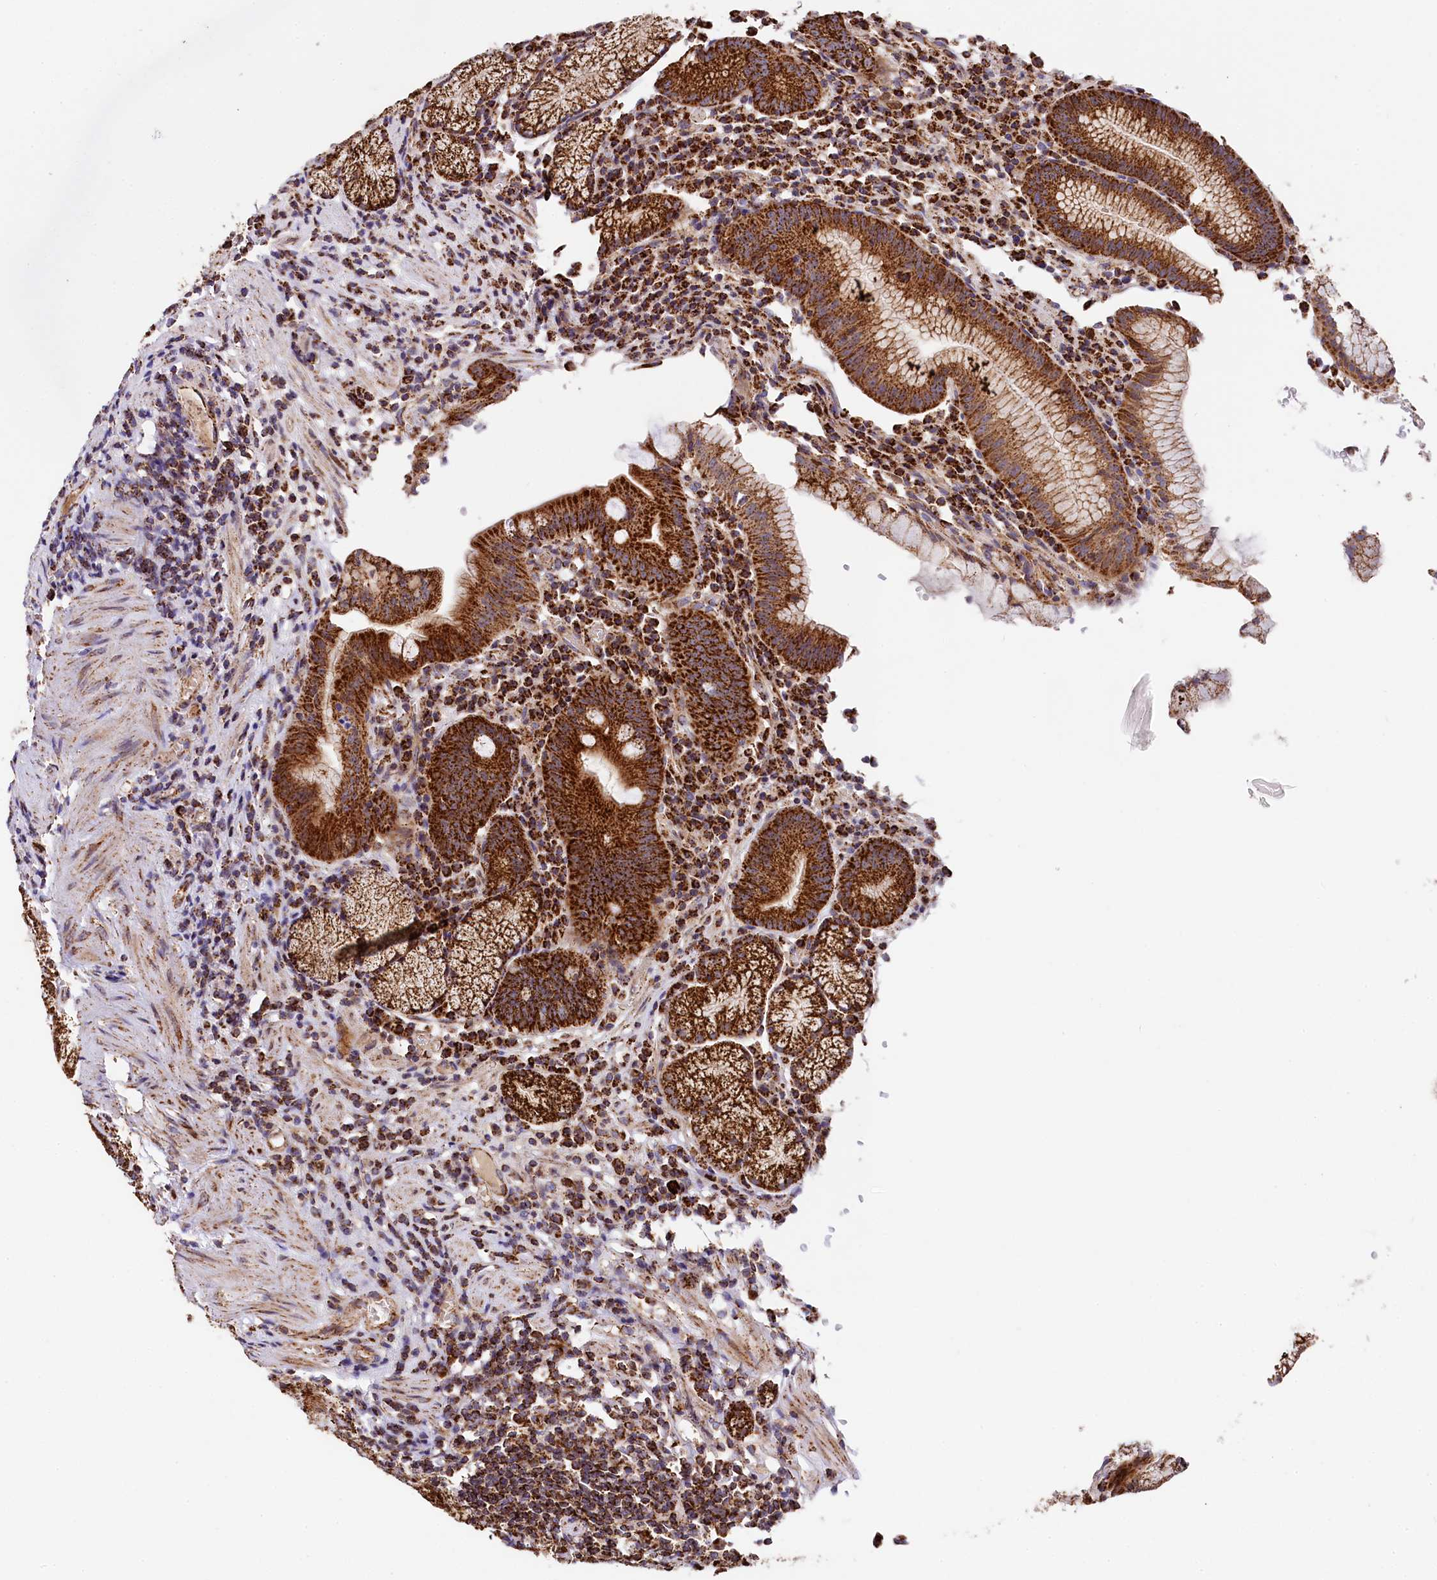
{"staining": {"intensity": "strong", "quantity": ">75%", "location": "cytoplasmic/membranous"}, "tissue": "stomach", "cell_type": "Glandular cells", "image_type": "normal", "snomed": [{"axis": "morphology", "description": "Normal tissue, NOS"}, {"axis": "topography", "description": "Stomach"}], "caption": "Immunohistochemistry (IHC) staining of normal stomach, which displays high levels of strong cytoplasmic/membranous expression in approximately >75% of glandular cells indicating strong cytoplasmic/membranous protein expression. The staining was performed using DAB (3,3'-diaminobenzidine) (brown) for protein detection and nuclei were counterstained in hematoxylin (blue).", "gene": "CLYBL", "patient": {"sex": "male", "age": 55}}